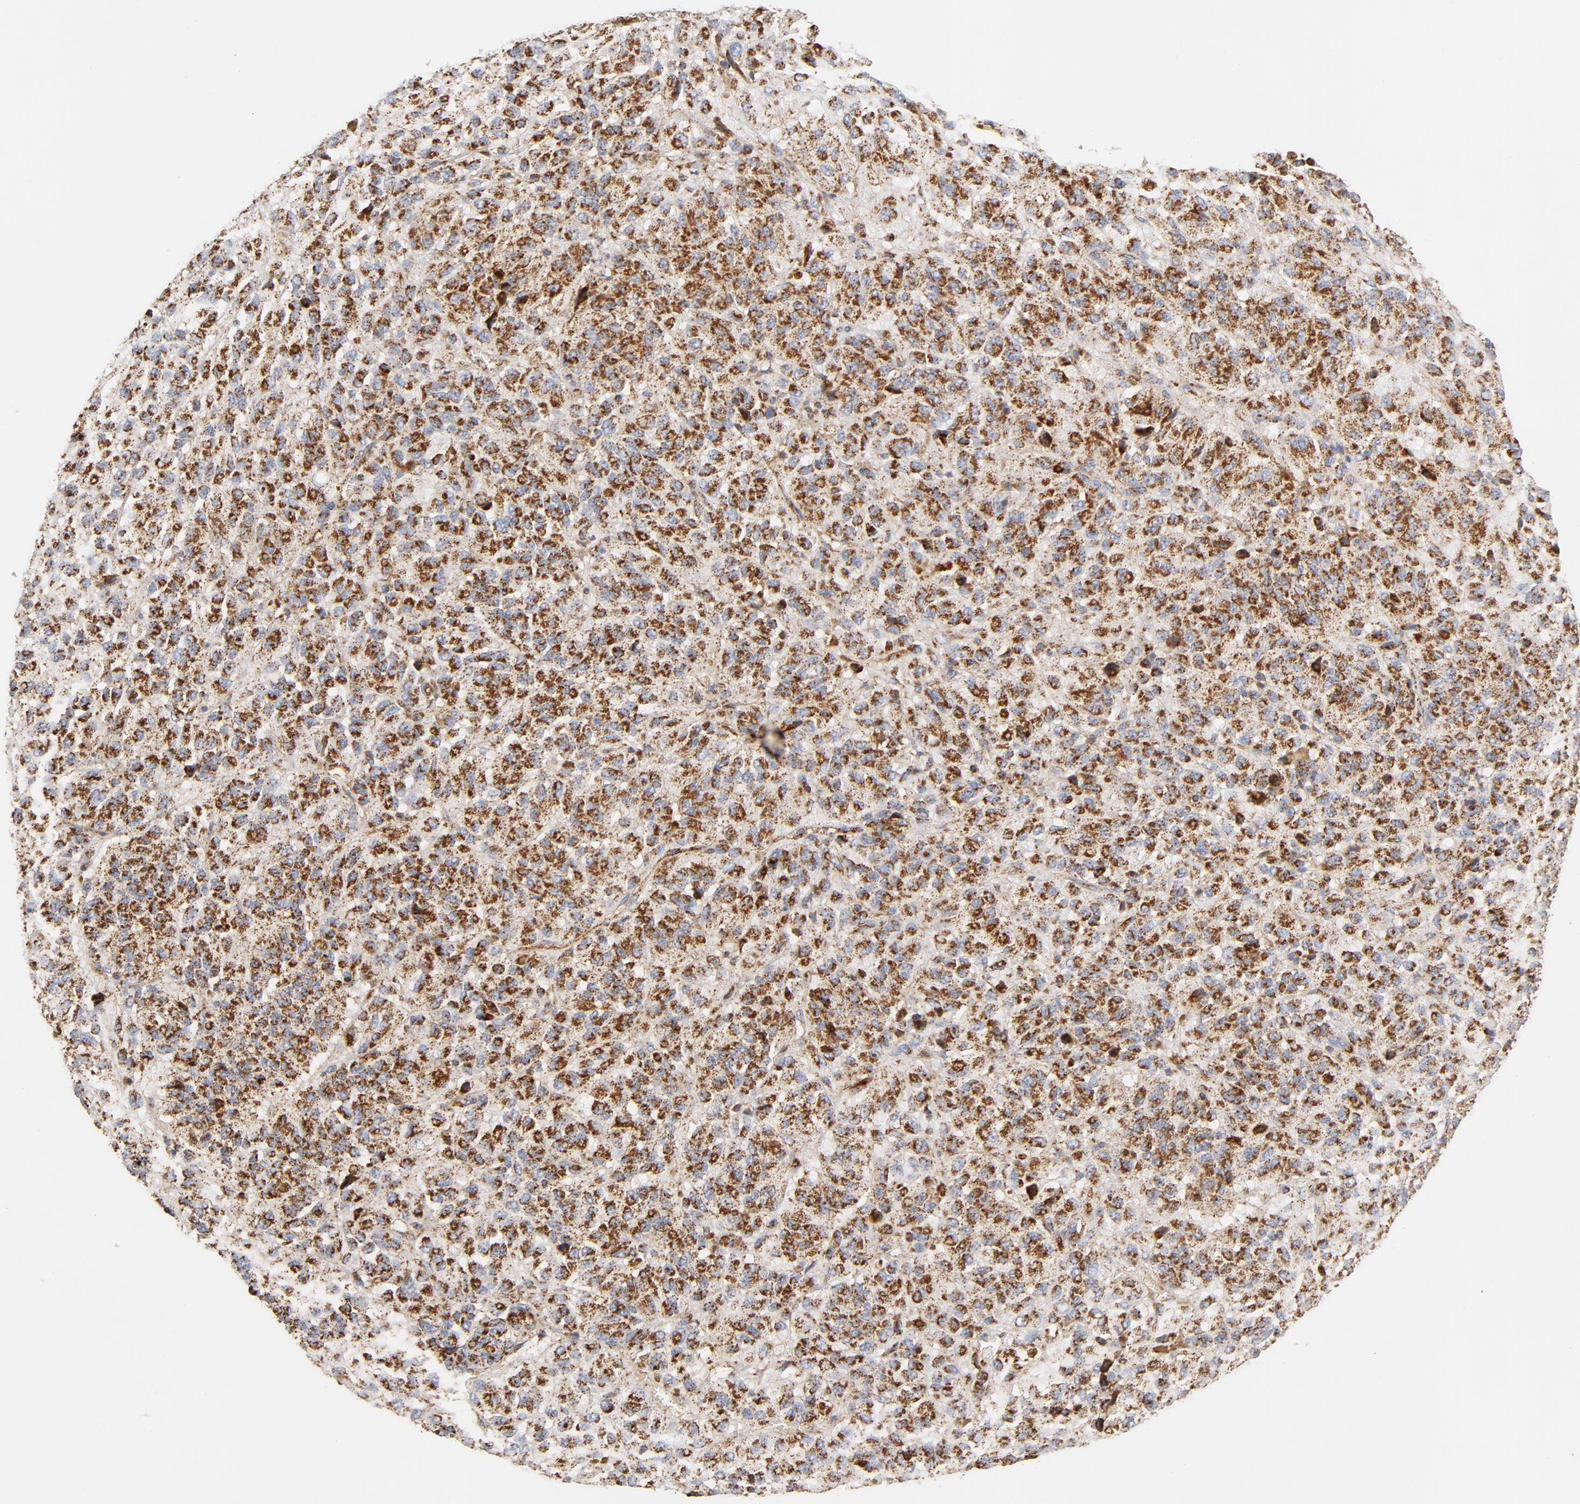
{"staining": {"intensity": "strong", "quantity": ">75%", "location": "cytoplasmic/membranous"}, "tissue": "melanoma", "cell_type": "Tumor cells", "image_type": "cancer", "snomed": [{"axis": "morphology", "description": "Malignant melanoma, Metastatic site"}, {"axis": "topography", "description": "Lung"}], "caption": "The photomicrograph displays staining of melanoma, revealing strong cytoplasmic/membranous protein staining (brown color) within tumor cells.", "gene": "PCNX4", "patient": {"sex": "male", "age": 64}}